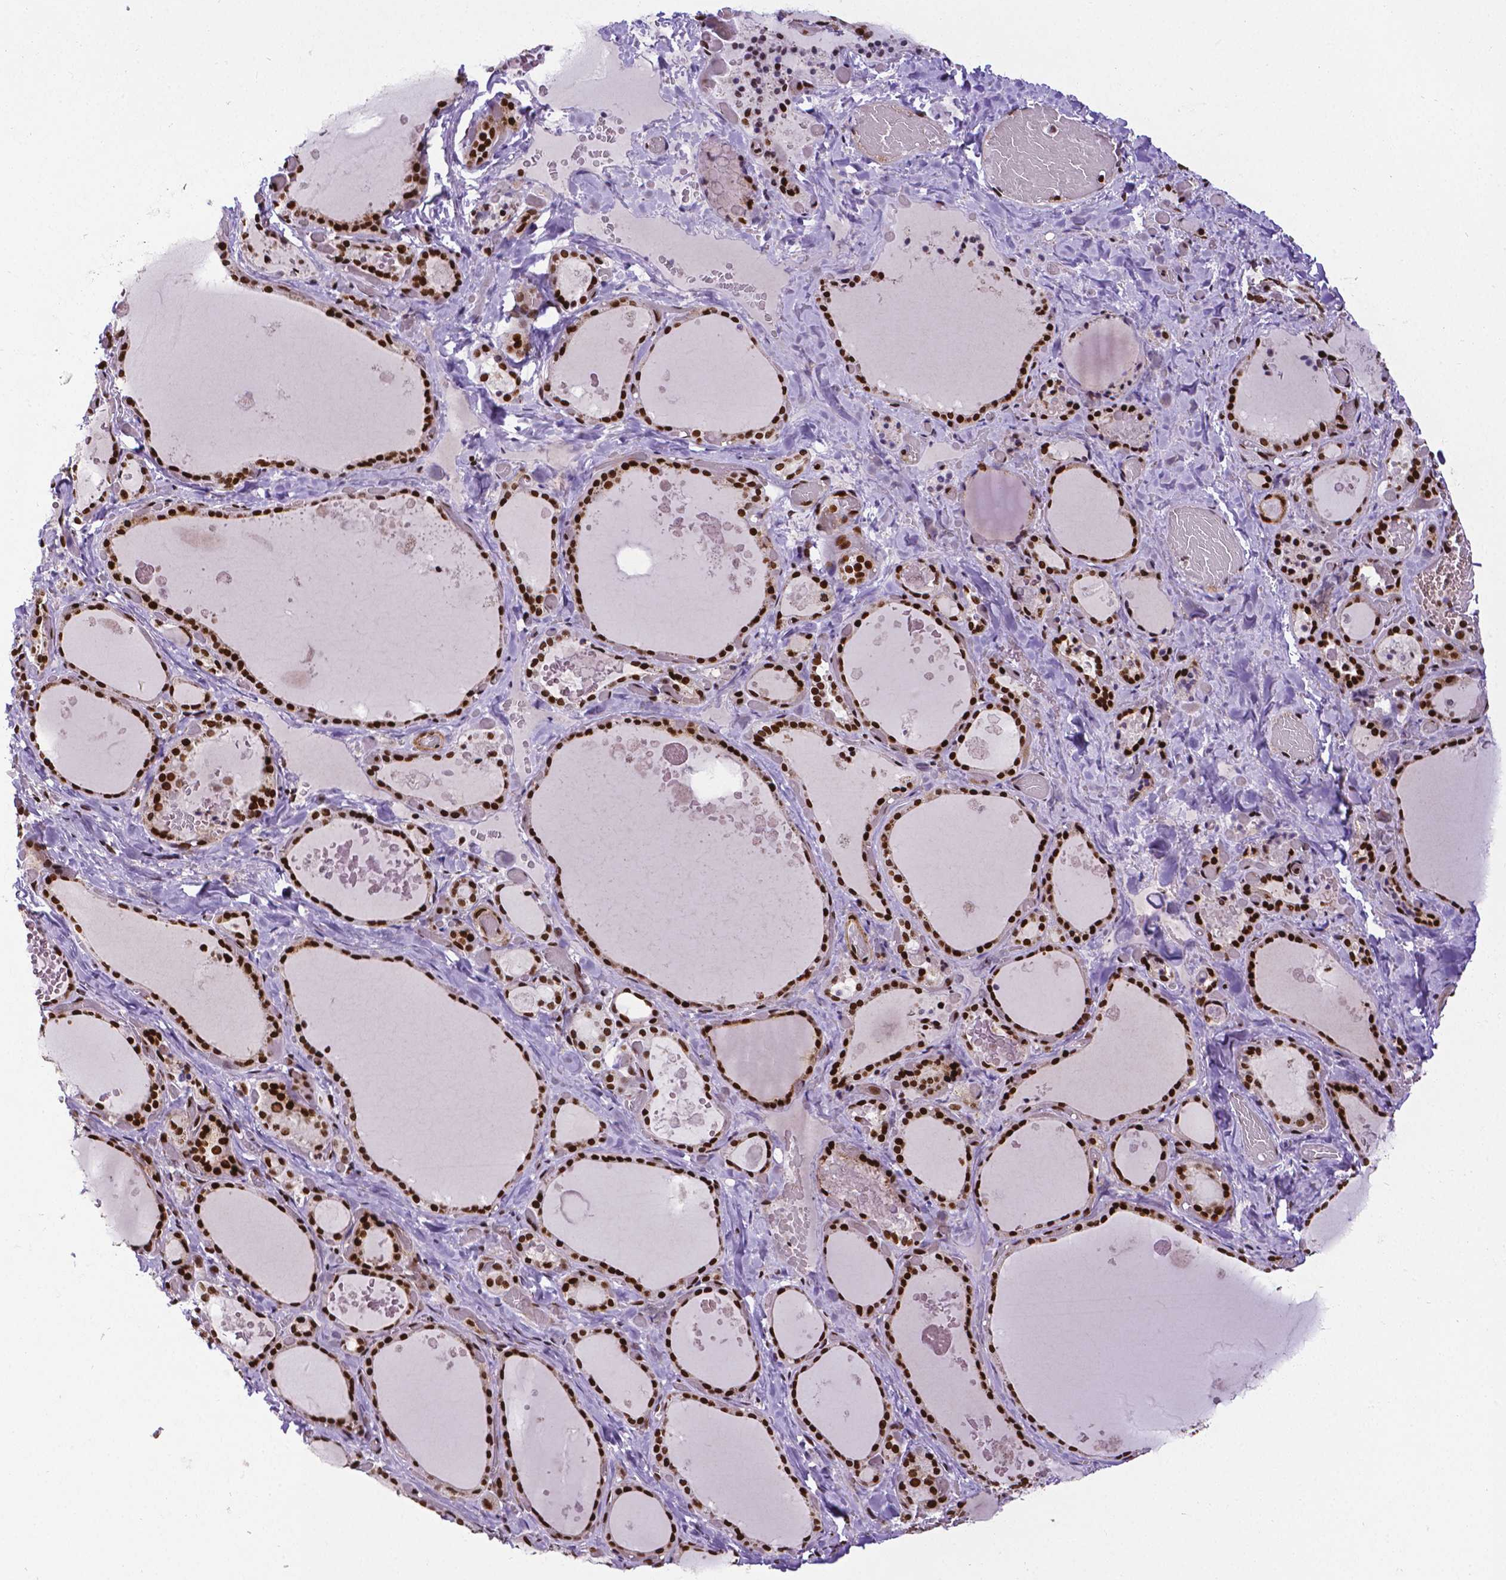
{"staining": {"intensity": "strong", "quantity": ">75%", "location": "nuclear"}, "tissue": "thyroid gland", "cell_type": "Glandular cells", "image_type": "normal", "snomed": [{"axis": "morphology", "description": "Normal tissue, NOS"}, {"axis": "topography", "description": "Thyroid gland"}], "caption": "High-magnification brightfield microscopy of benign thyroid gland stained with DAB (3,3'-diaminobenzidine) (brown) and counterstained with hematoxylin (blue). glandular cells exhibit strong nuclear positivity is appreciated in about>75% of cells.", "gene": "CTCF", "patient": {"sex": "female", "age": 56}}